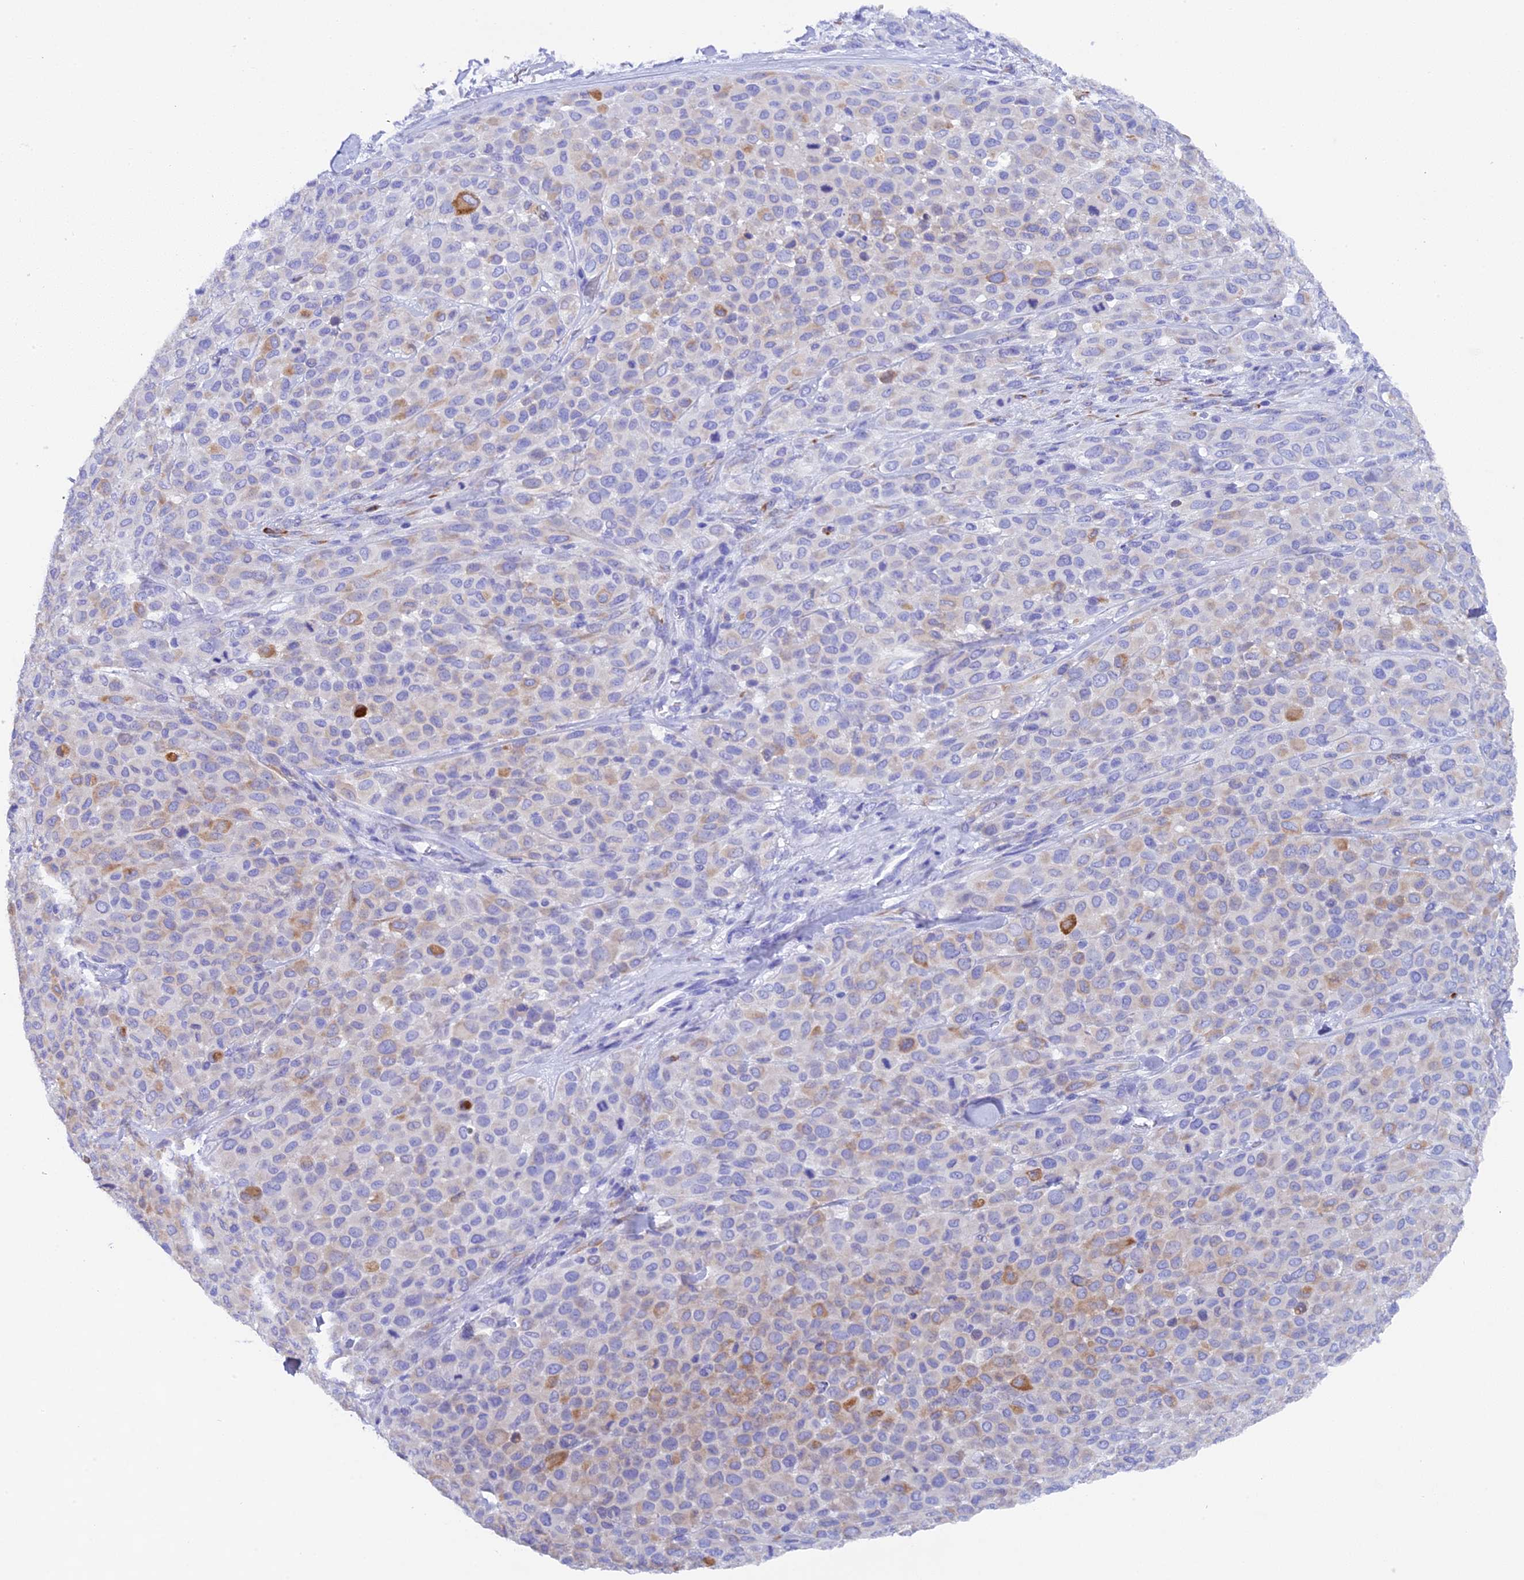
{"staining": {"intensity": "weak", "quantity": "<25%", "location": "cytoplasmic/membranous"}, "tissue": "melanoma", "cell_type": "Tumor cells", "image_type": "cancer", "snomed": [{"axis": "morphology", "description": "Malignant melanoma, Metastatic site"}, {"axis": "topography", "description": "Skin"}], "caption": "A photomicrograph of human melanoma is negative for staining in tumor cells. The staining is performed using DAB (3,3'-diaminobenzidine) brown chromogen with nuclei counter-stained in using hematoxylin.", "gene": "FKBP11", "patient": {"sex": "female", "age": 81}}